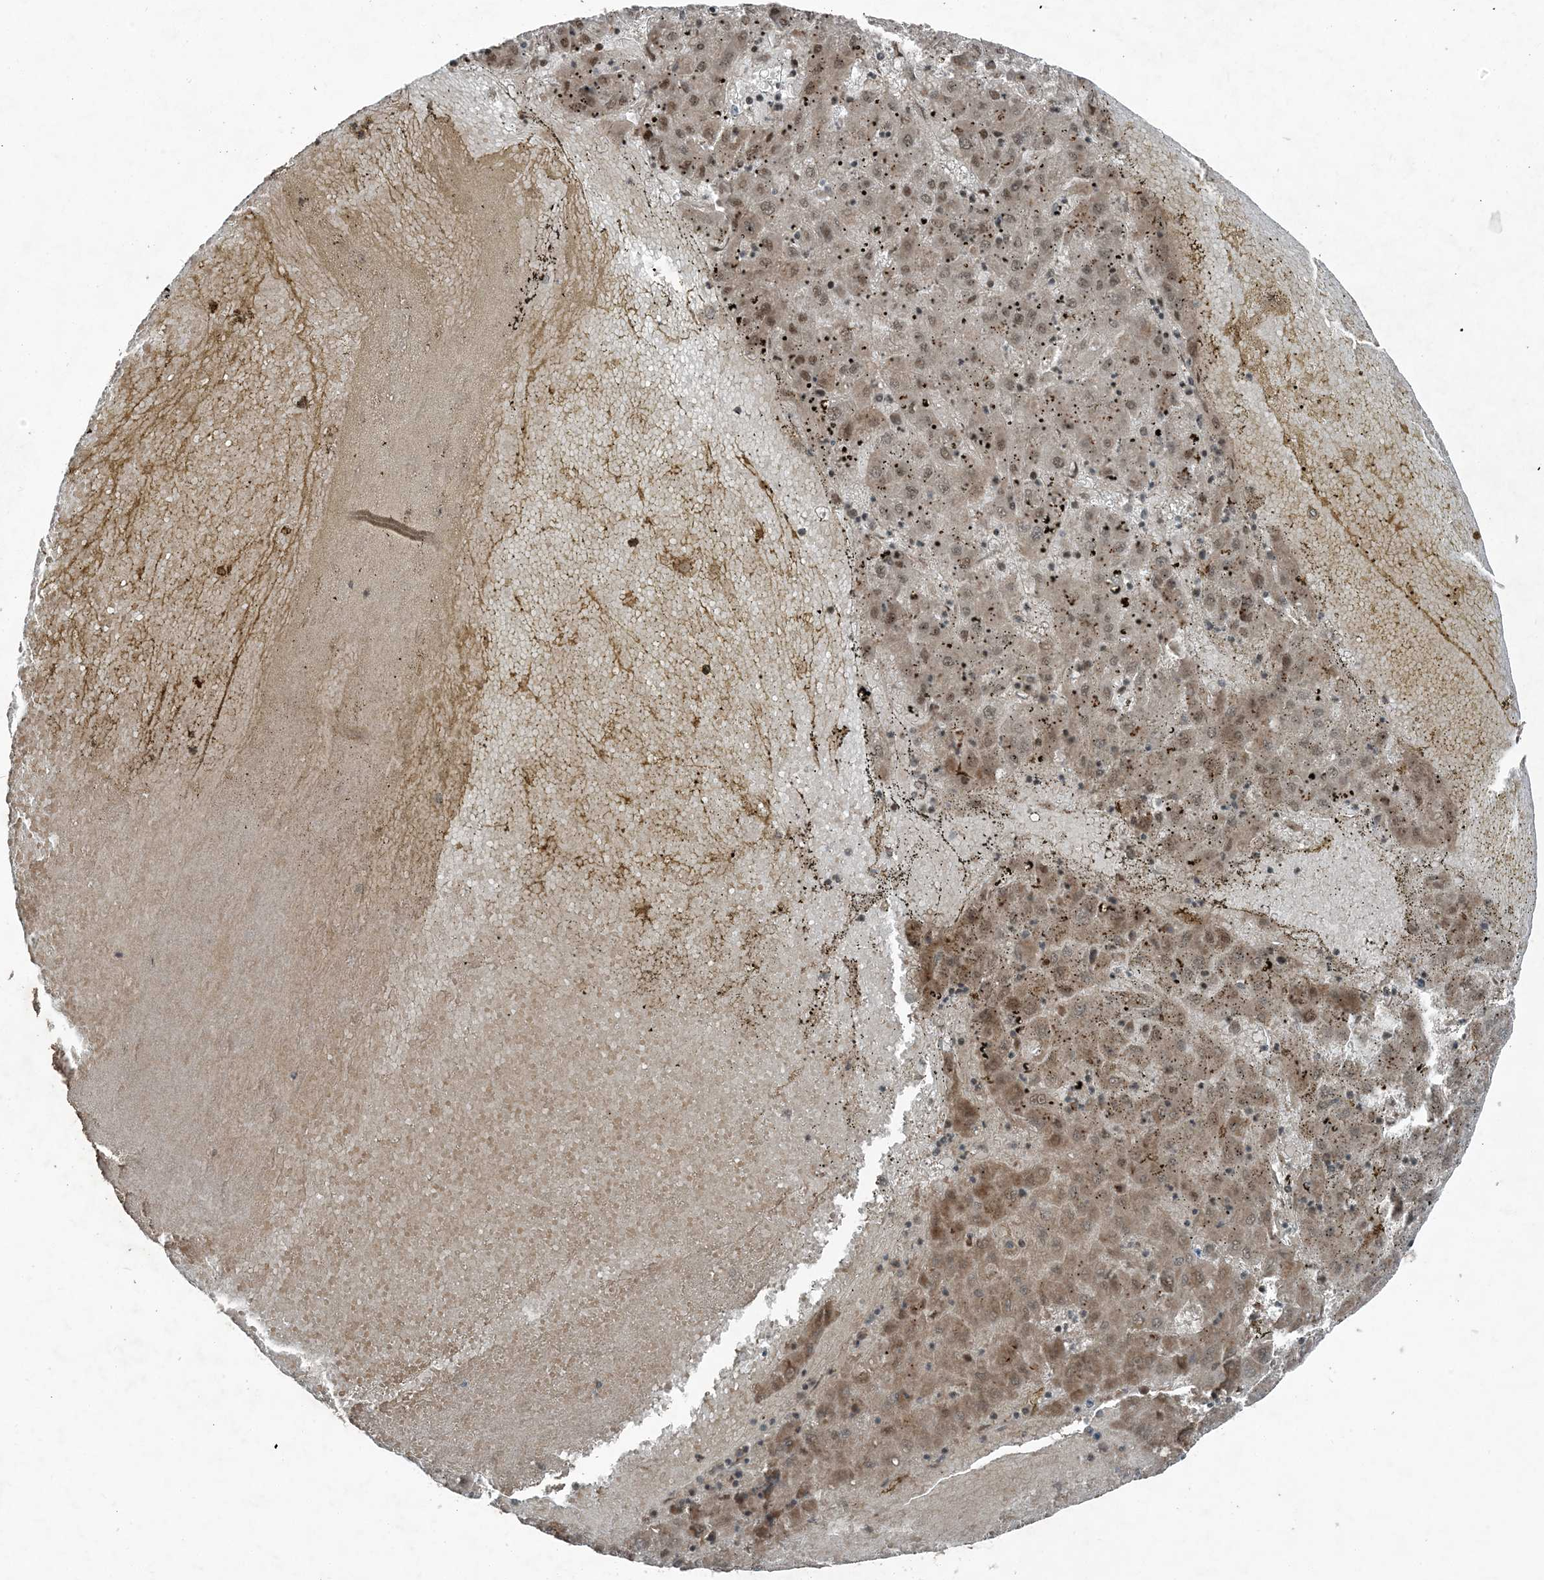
{"staining": {"intensity": "moderate", "quantity": ">75%", "location": "cytoplasmic/membranous,nuclear"}, "tissue": "liver cancer", "cell_type": "Tumor cells", "image_type": "cancer", "snomed": [{"axis": "morphology", "description": "Carcinoma, Hepatocellular, NOS"}, {"axis": "topography", "description": "Liver"}], "caption": "Hepatocellular carcinoma (liver) was stained to show a protein in brown. There is medium levels of moderate cytoplasmic/membranous and nuclear staining in approximately >75% of tumor cells.", "gene": "TRAPPC12", "patient": {"sex": "male", "age": 72}}